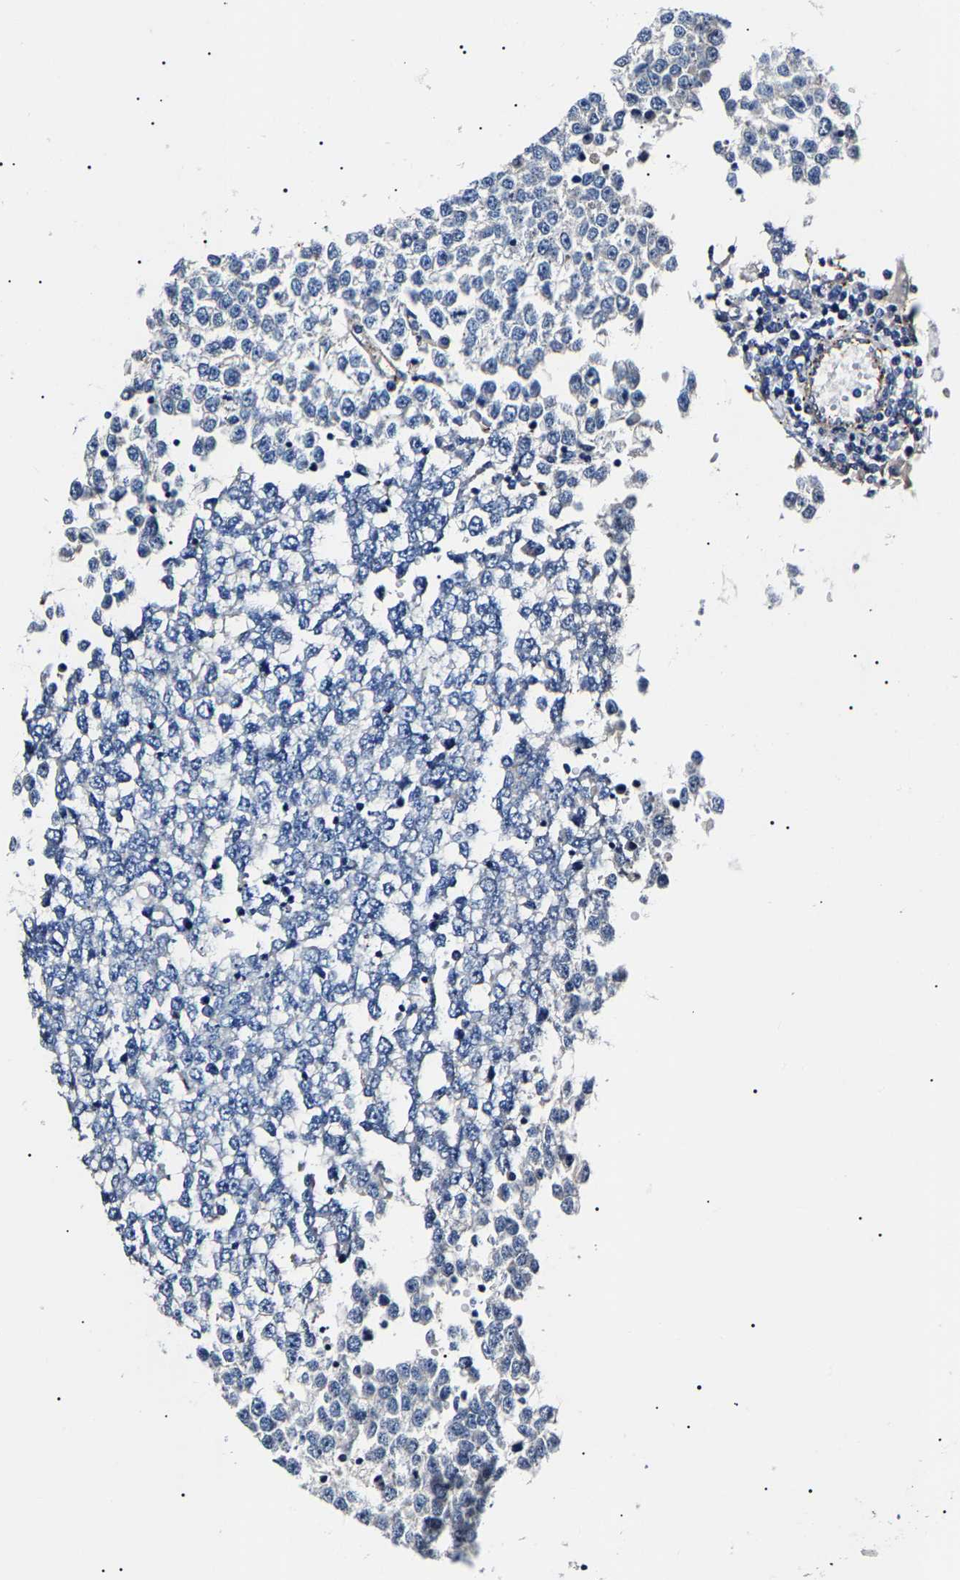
{"staining": {"intensity": "negative", "quantity": "none", "location": "none"}, "tissue": "testis cancer", "cell_type": "Tumor cells", "image_type": "cancer", "snomed": [{"axis": "morphology", "description": "Seminoma, NOS"}, {"axis": "topography", "description": "Testis"}], "caption": "A high-resolution photomicrograph shows immunohistochemistry staining of testis cancer, which exhibits no significant staining in tumor cells.", "gene": "KLHL42", "patient": {"sex": "male", "age": 65}}